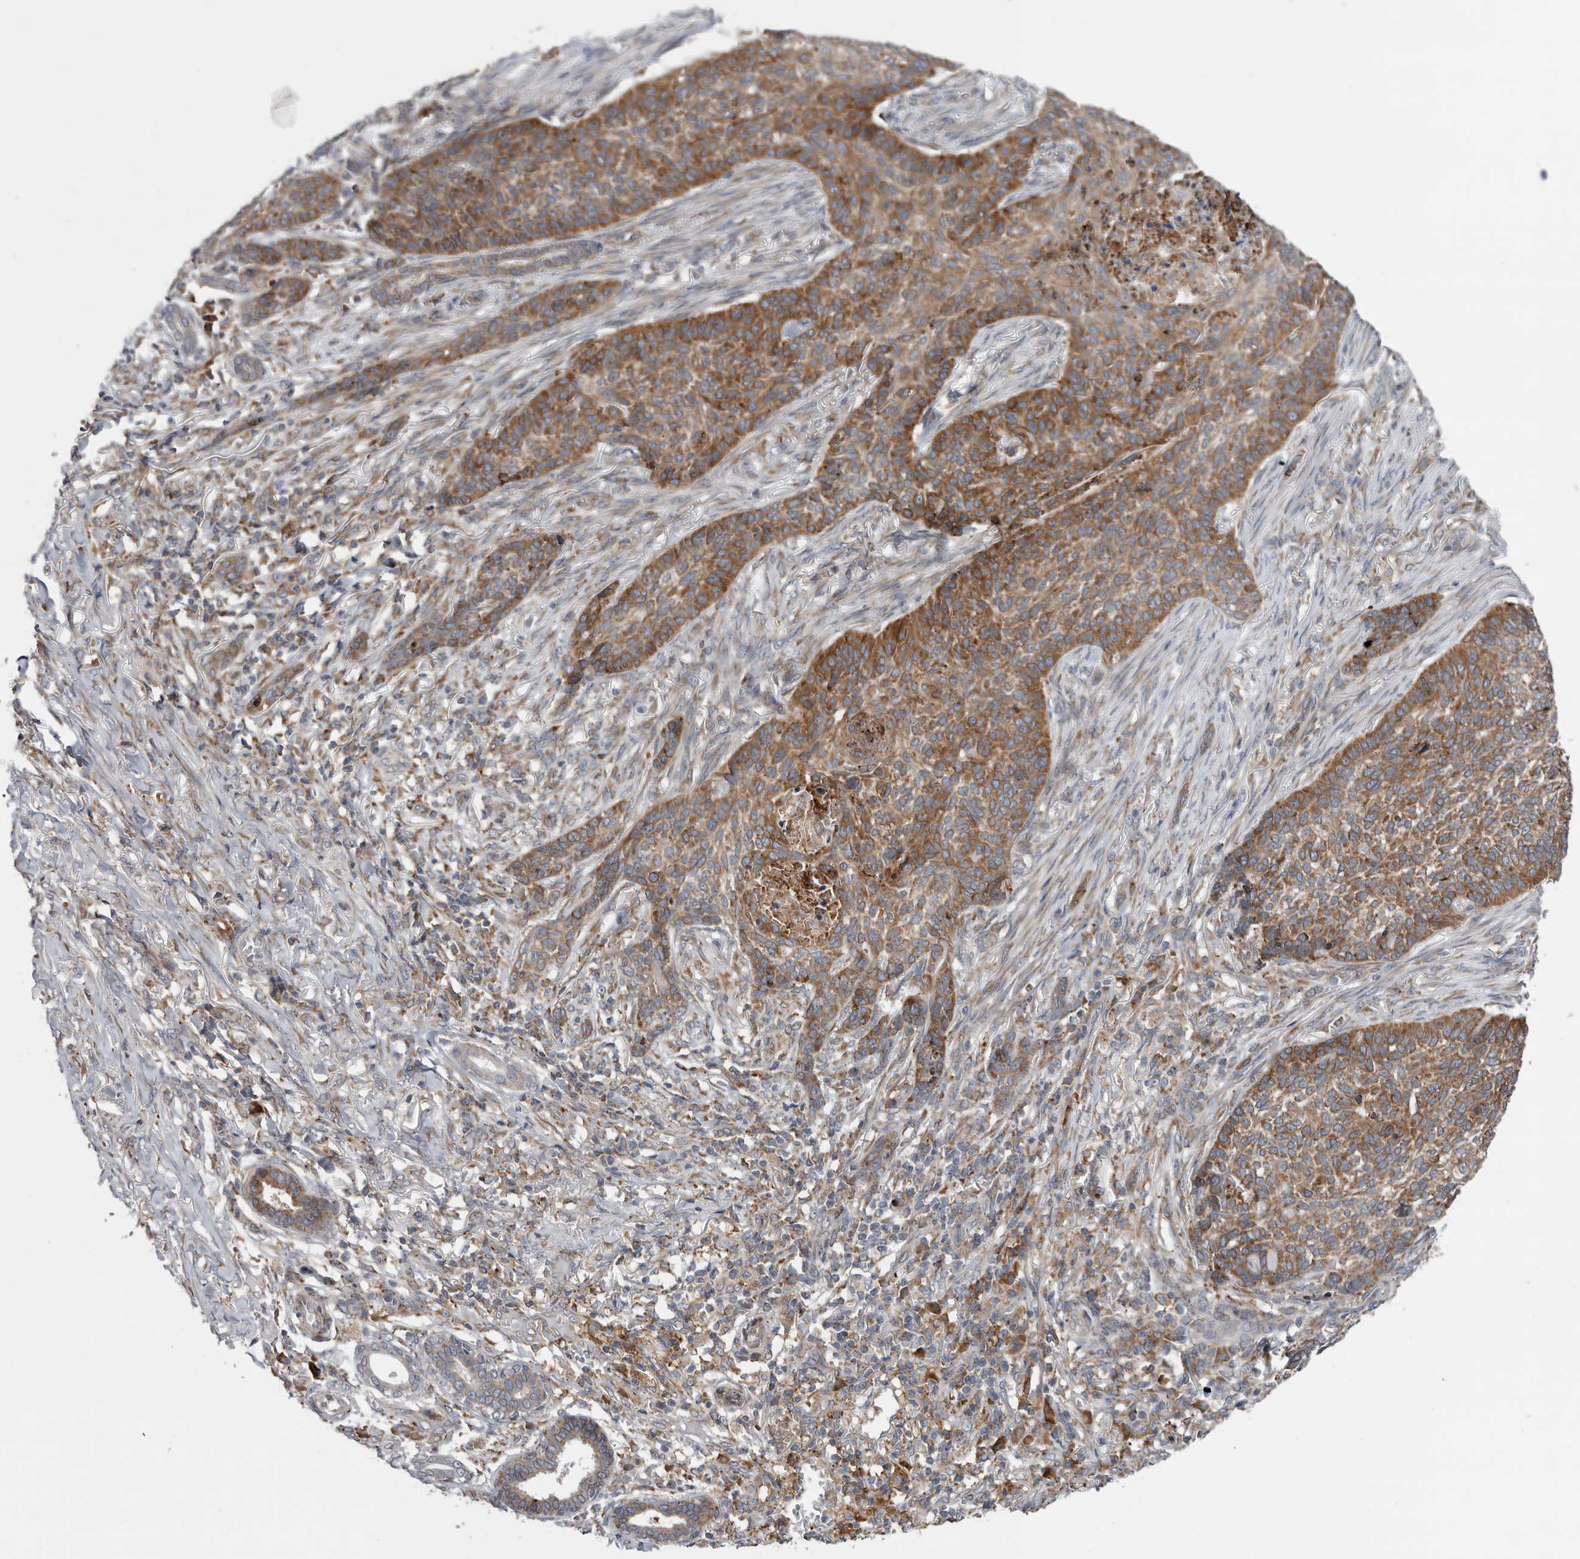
{"staining": {"intensity": "moderate", "quantity": ">75%", "location": "cytoplasmic/membranous"}, "tissue": "skin cancer", "cell_type": "Tumor cells", "image_type": "cancer", "snomed": [{"axis": "morphology", "description": "Basal cell carcinoma"}, {"axis": "topography", "description": "Skin"}], "caption": "Skin cancer stained with a brown dye demonstrates moderate cytoplasmic/membranous positive expression in approximately >75% of tumor cells.", "gene": "GANAB", "patient": {"sex": "male", "age": 85}}